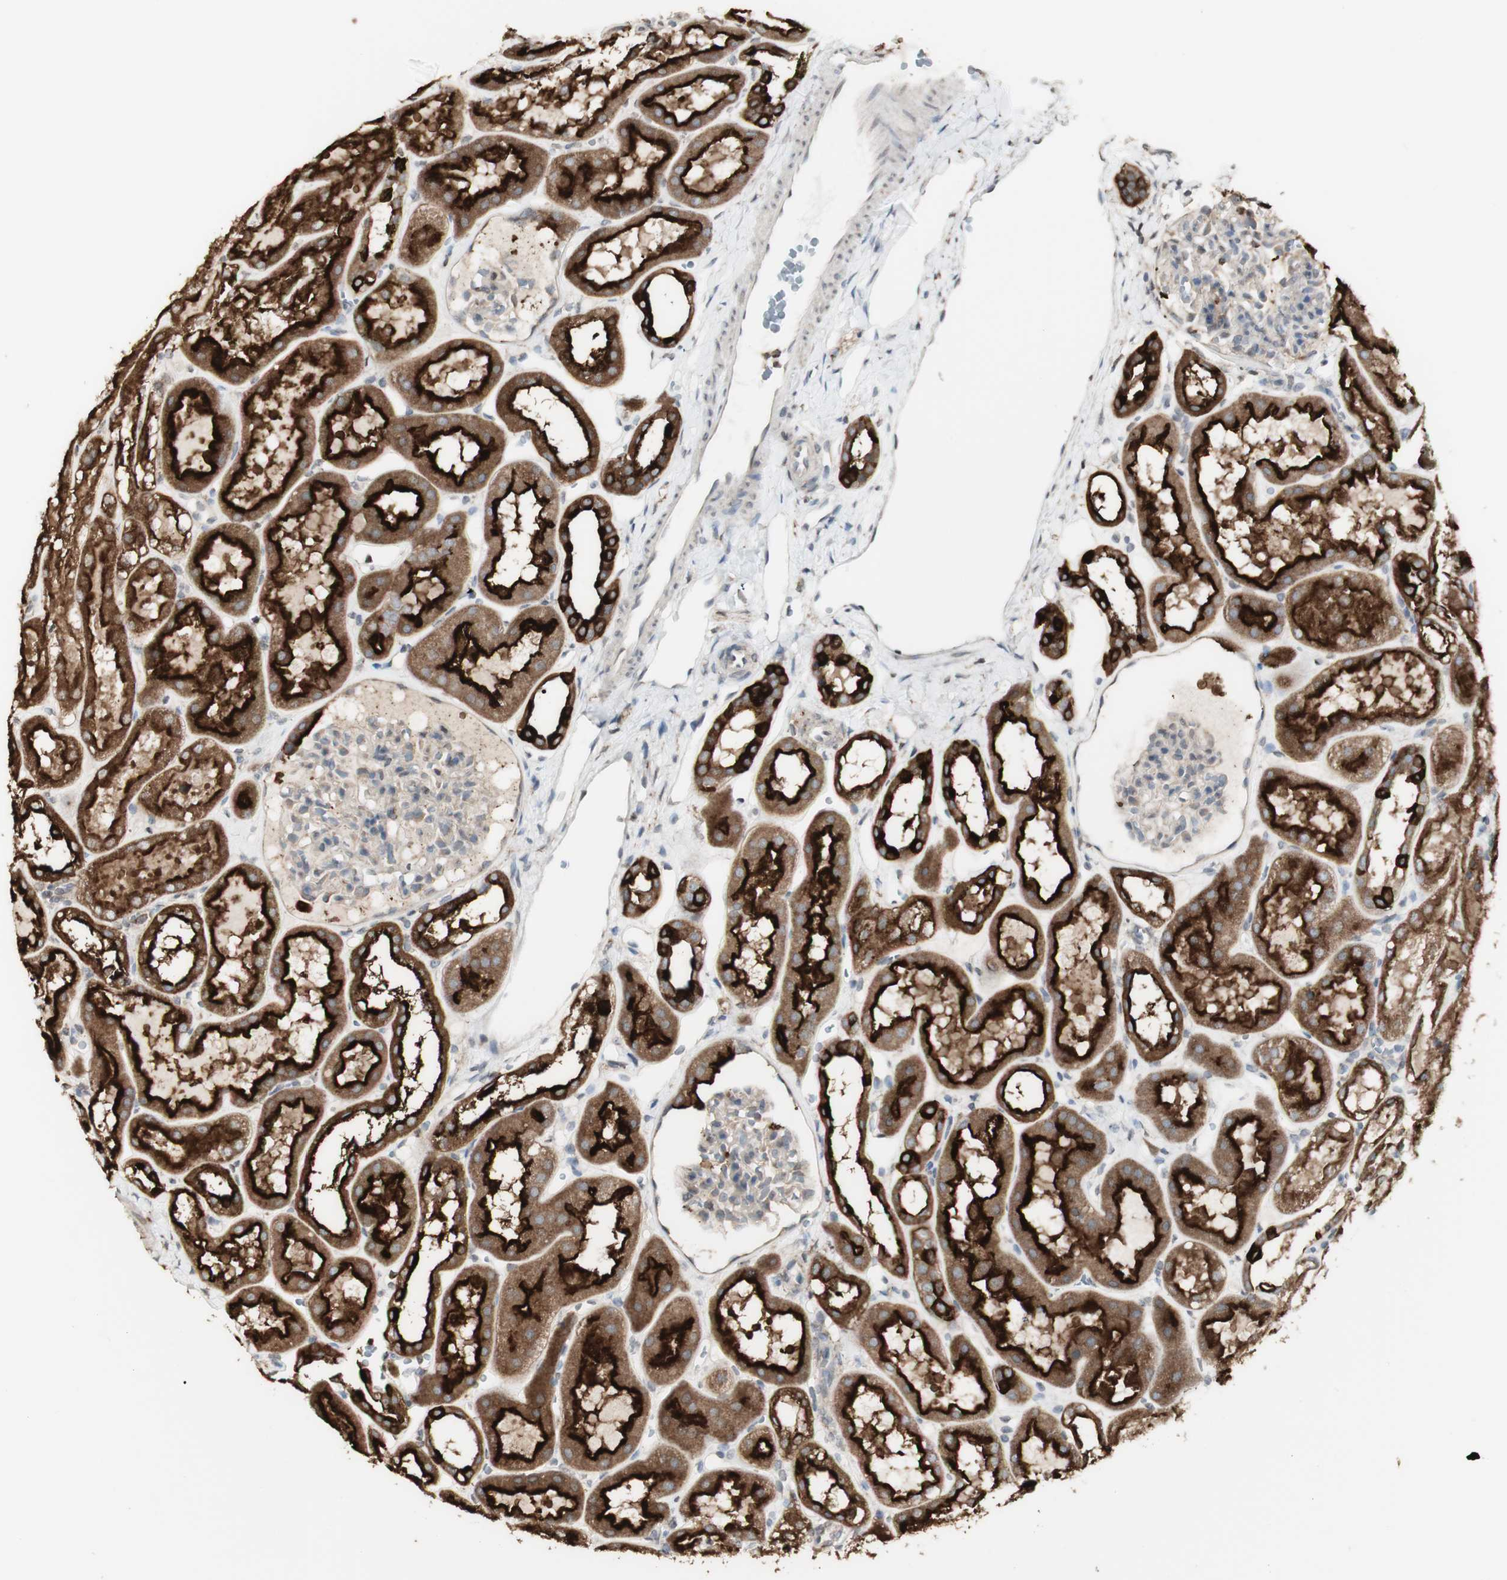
{"staining": {"intensity": "weak", "quantity": "<25%", "location": "cytoplasmic/membranous"}, "tissue": "kidney", "cell_type": "Cells in glomeruli", "image_type": "normal", "snomed": [{"axis": "morphology", "description": "Normal tissue, NOS"}, {"axis": "topography", "description": "Kidney"}, {"axis": "topography", "description": "Urinary bladder"}], "caption": "The image reveals no staining of cells in glomeruli in normal kidney. The staining is performed using DAB brown chromogen with nuclei counter-stained in using hematoxylin.", "gene": "ATP6V1E1", "patient": {"sex": "male", "age": 16}}